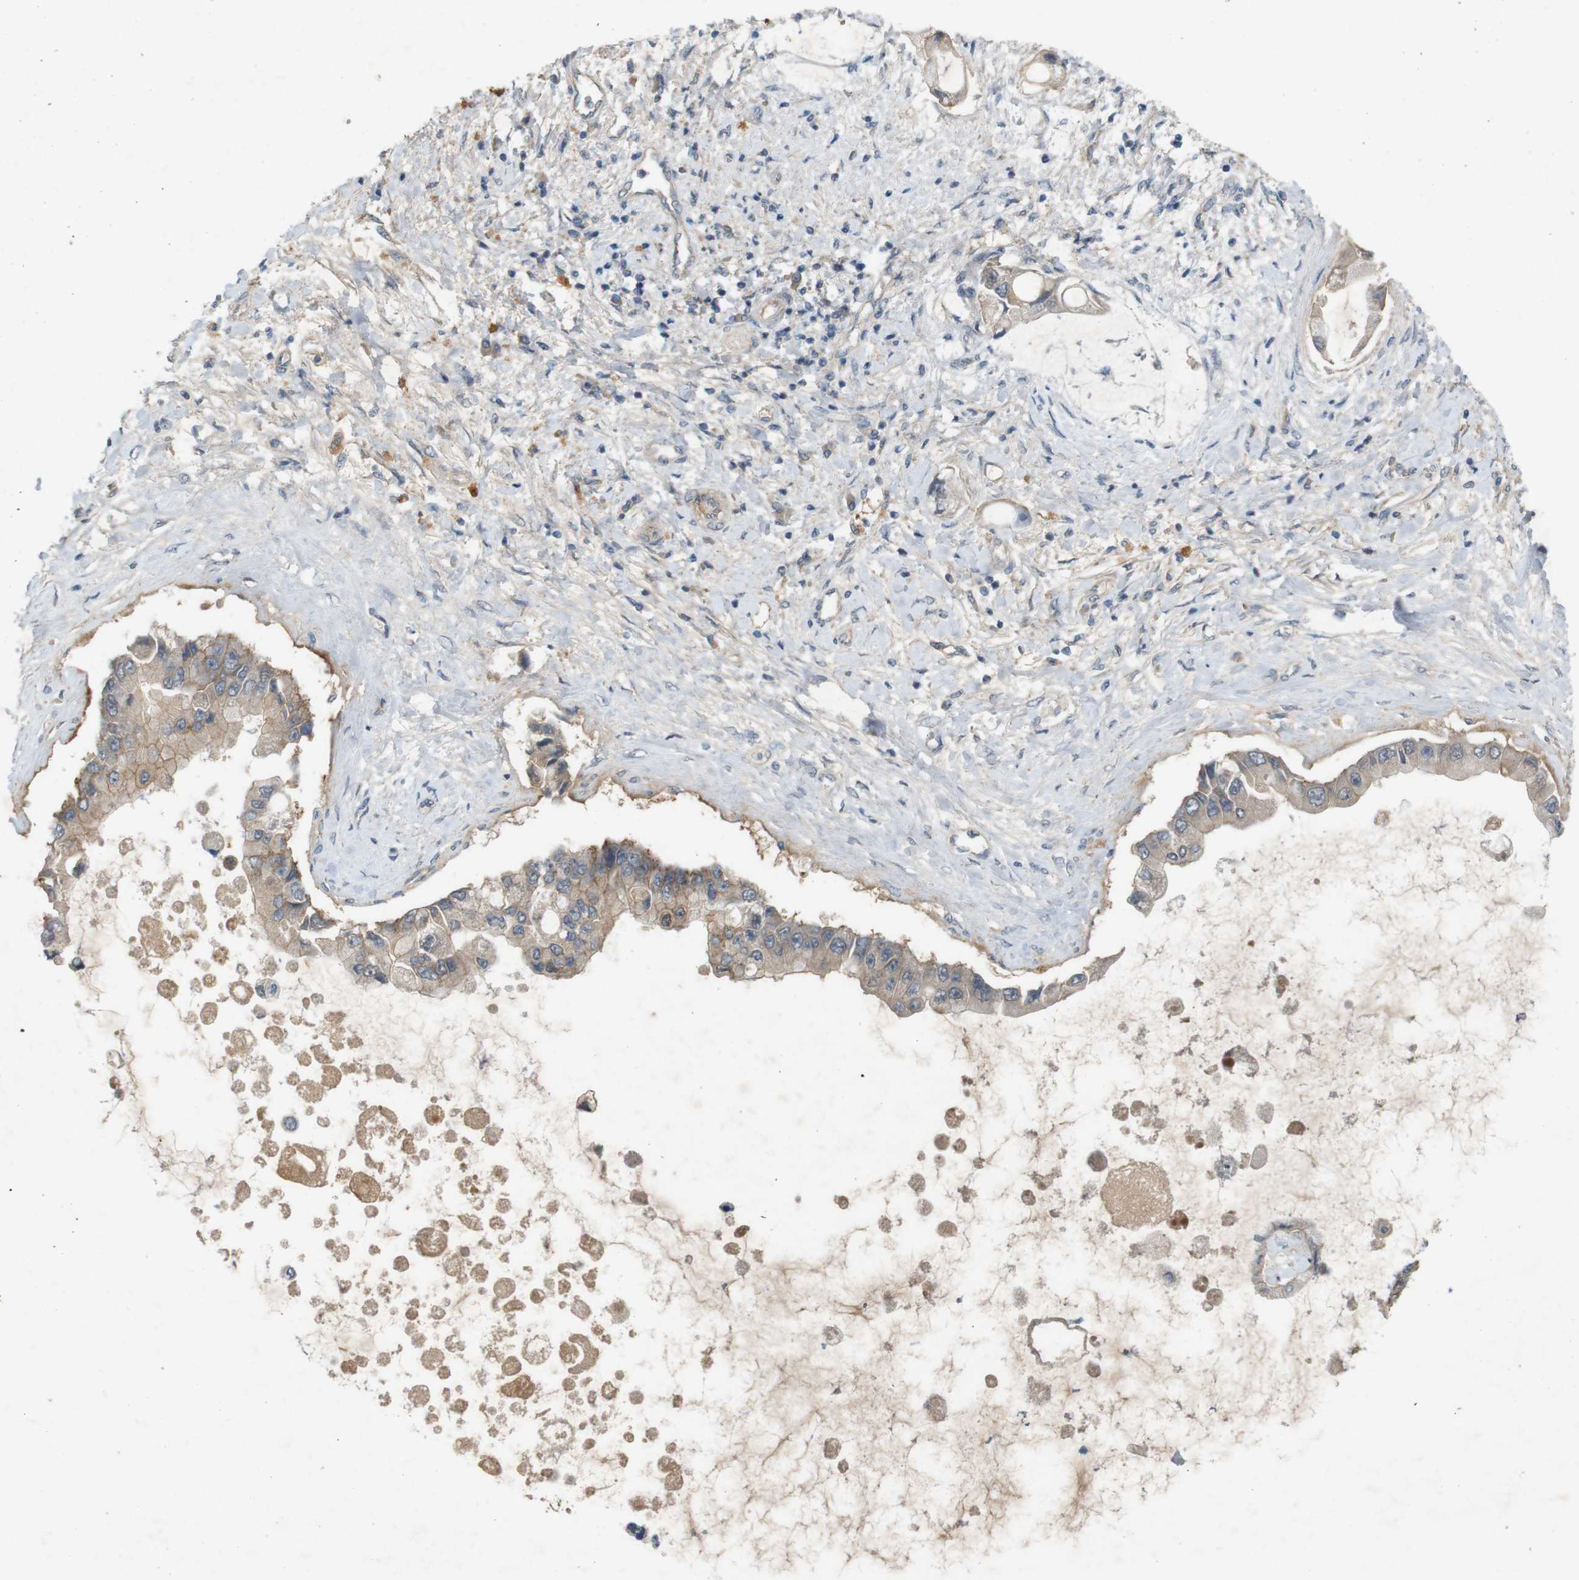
{"staining": {"intensity": "weak", "quantity": ">75%", "location": "cytoplasmic/membranous"}, "tissue": "liver cancer", "cell_type": "Tumor cells", "image_type": "cancer", "snomed": [{"axis": "morphology", "description": "Cholangiocarcinoma"}, {"axis": "topography", "description": "Liver"}], "caption": "This image exhibits liver cancer stained with immunohistochemistry to label a protein in brown. The cytoplasmic/membranous of tumor cells show weak positivity for the protein. Nuclei are counter-stained blue.", "gene": "PVR", "patient": {"sex": "male", "age": 50}}